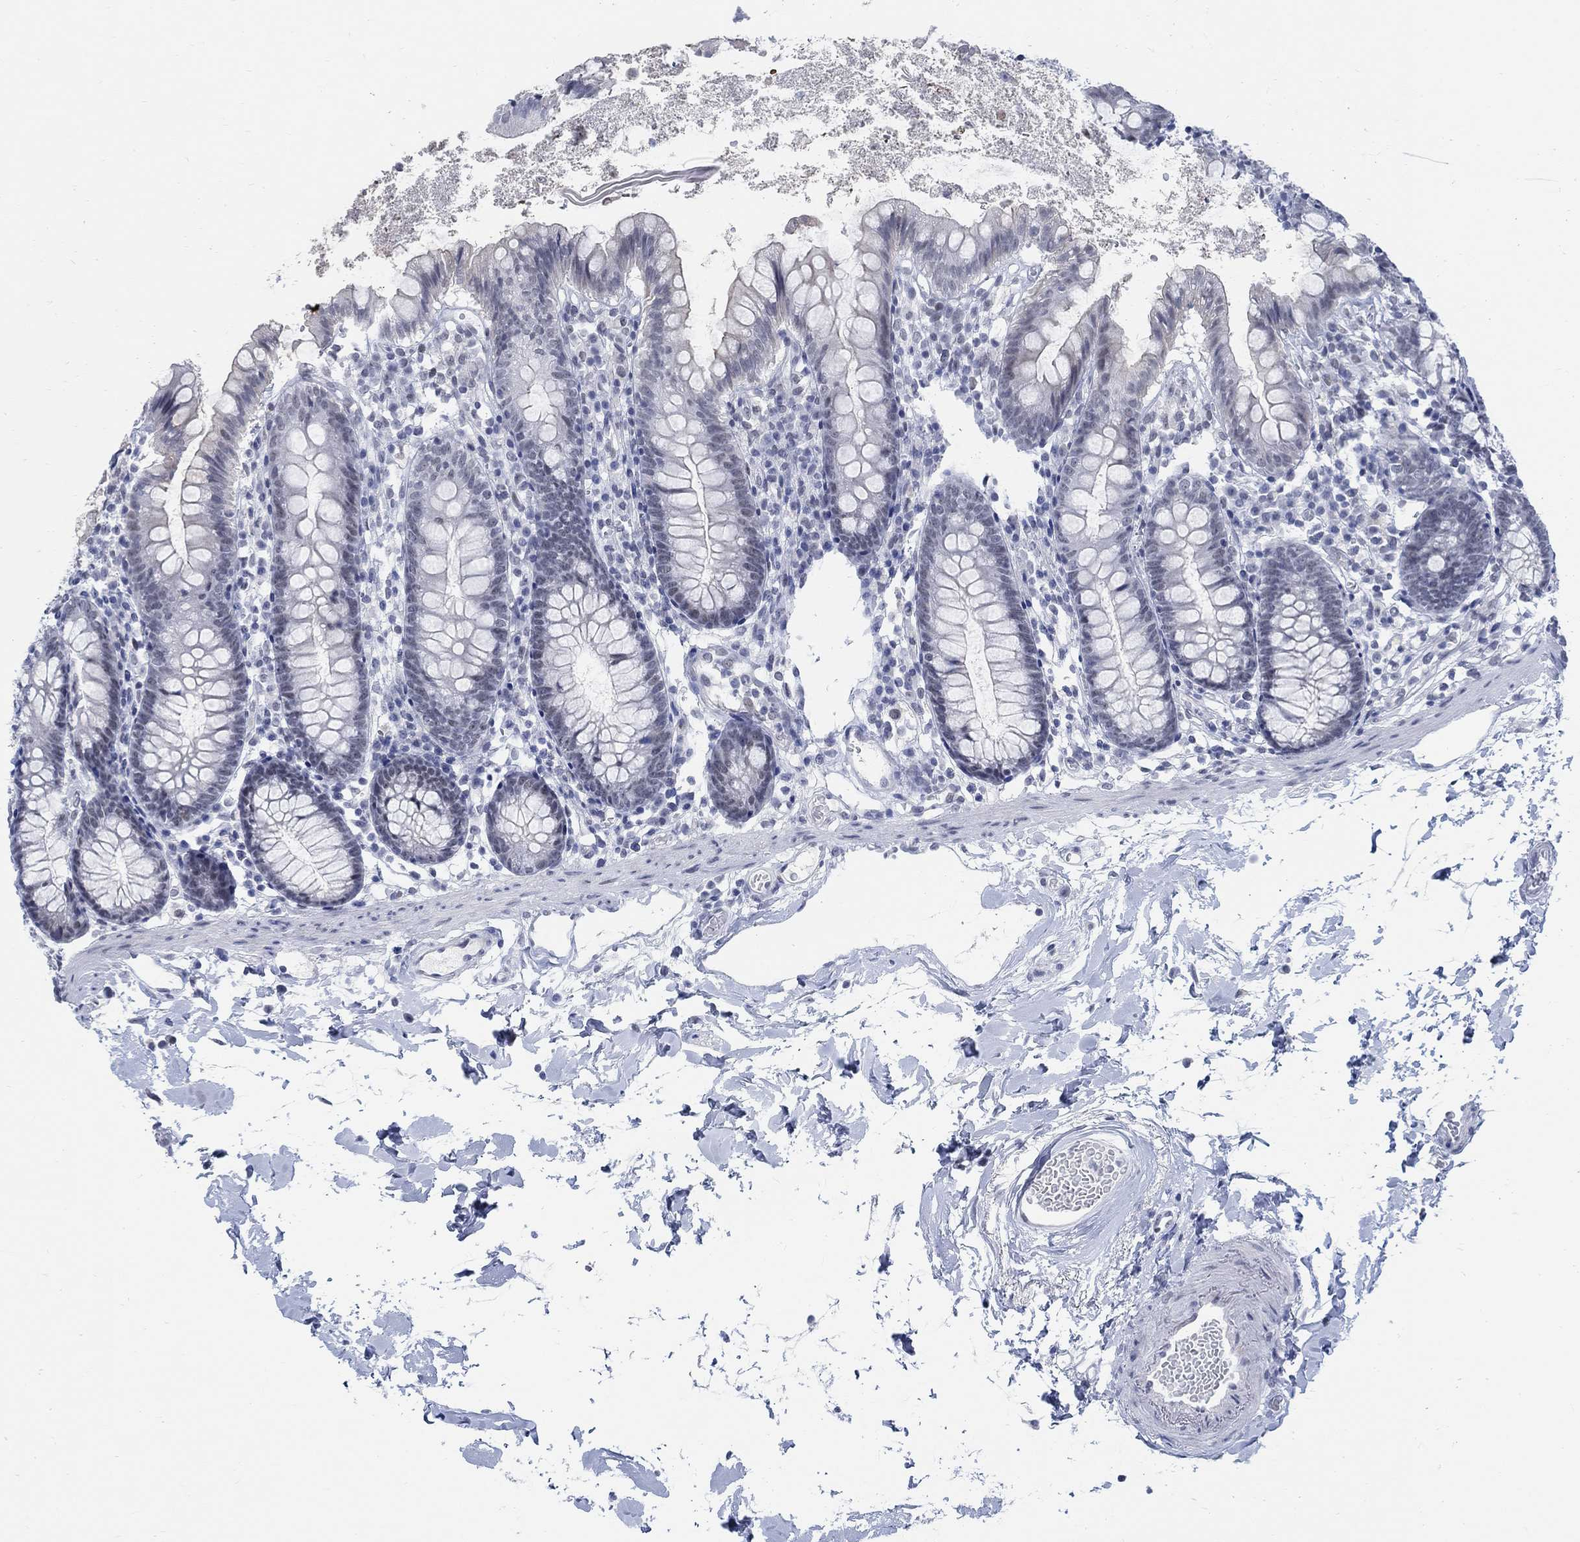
{"staining": {"intensity": "negative", "quantity": "none", "location": "none"}, "tissue": "small intestine", "cell_type": "Glandular cells", "image_type": "normal", "snomed": [{"axis": "morphology", "description": "Normal tissue, NOS"}, {"axis": "topography", "description": "Small intestine"}], "caption": "The image reveals no significant positivity in glandular cells of small intestine. (Brightfield microscopy of DAB immunohistochemistry (IHC) at high magnification).", "gene": "DLK1", "patient": {"sex": "female", "age": 90}}